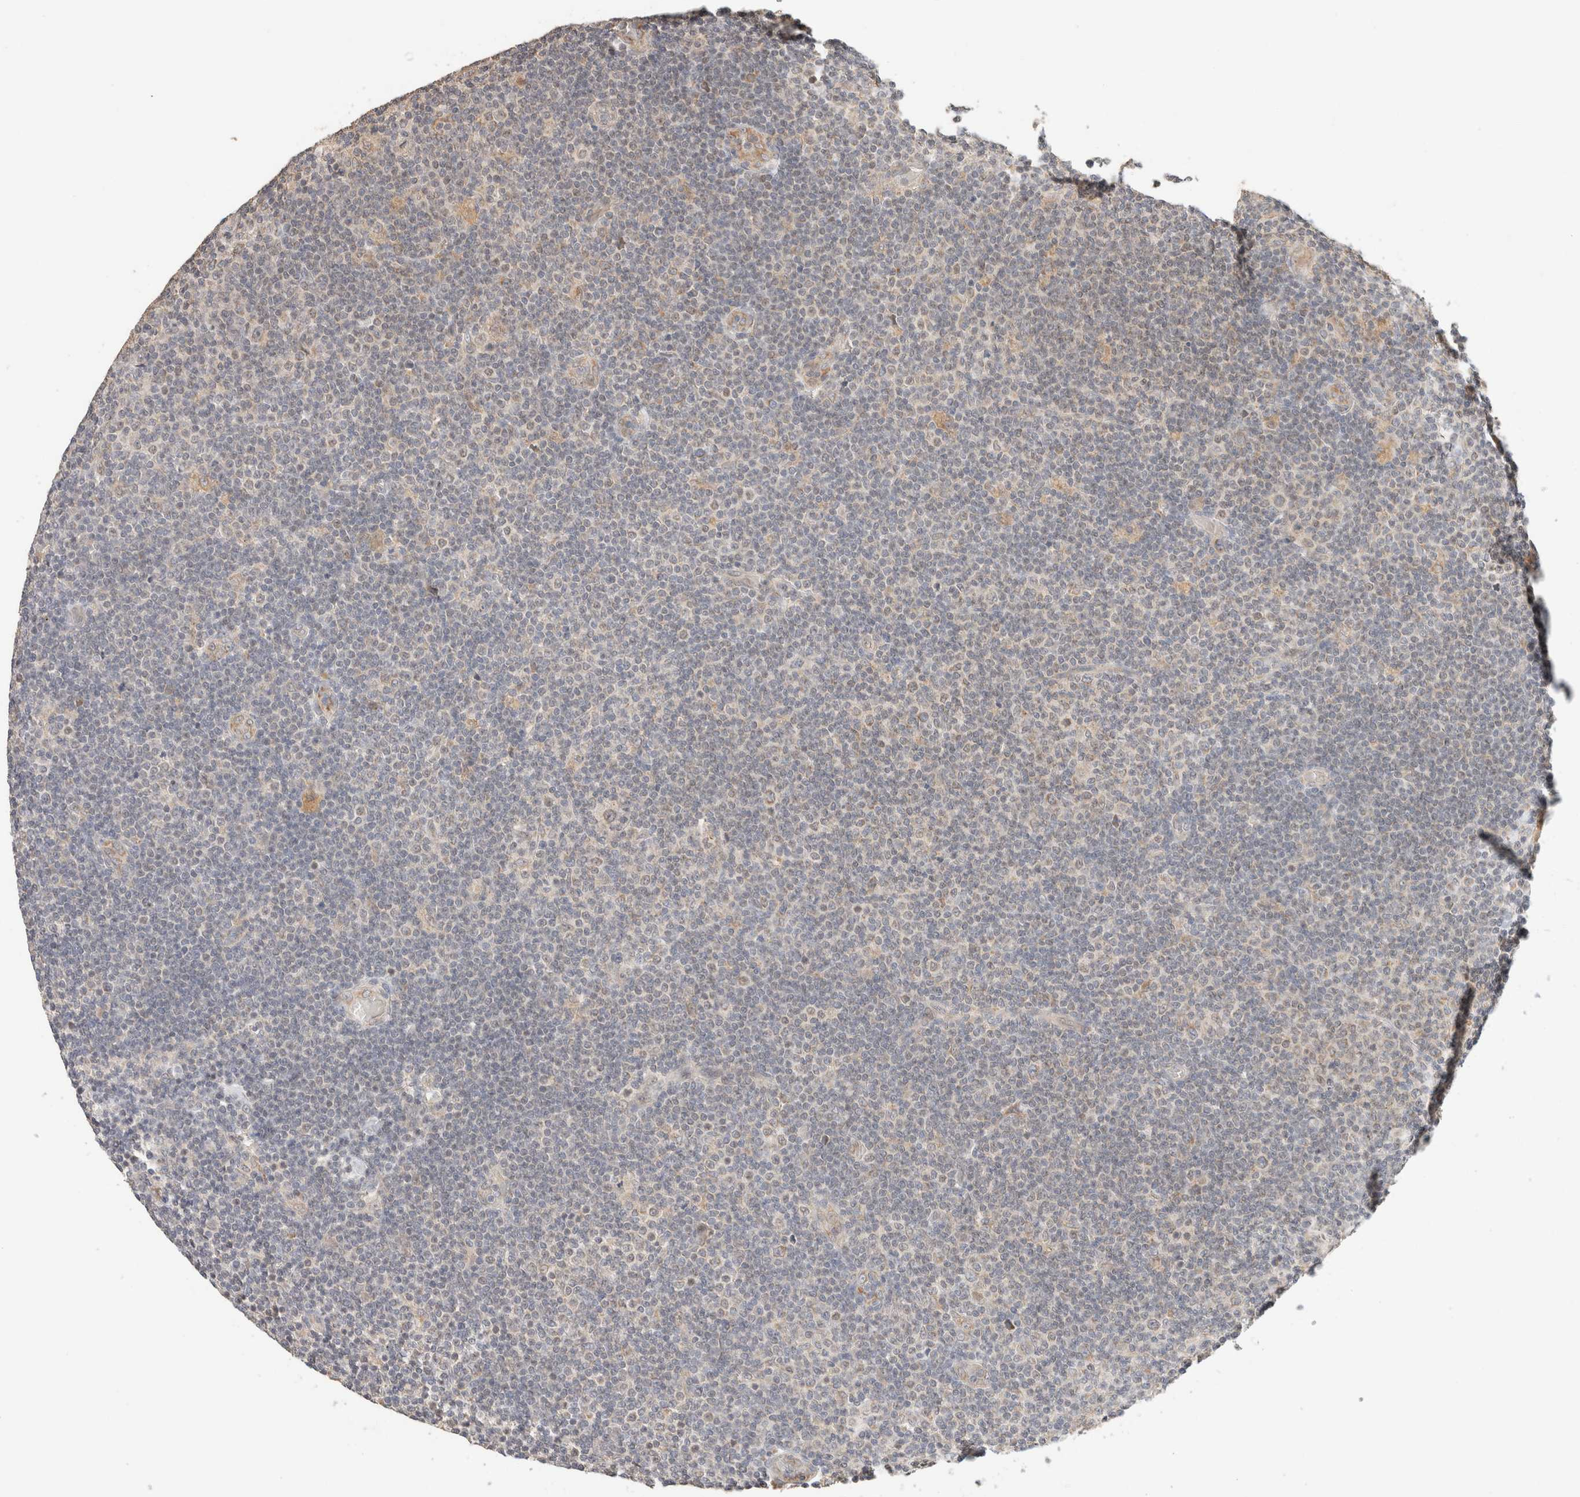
{"staining": {"intensity": "moderate", "quantity": "<25%", "location": "cytoplasmic/membranous"}, "tissue": "lymphoma", "cell_type": "Tumor cells", "image_type": "cancer", "snomed": [{"axis": "morphology", "description": "Malignant lymphoma, non-Hodgkin's type, Low grade"}, {"axis": "topography", "description": "Lymph node"}], "caption": "The micrograph demonstrates staining of malignant lymphoma, non-Hodgkin's type (low-grade), revealing moderate cytoplasmic/membranous protein positivity (brown color) within tumor cells.", "gene": "TACC1", "patient": {"sex": "male", "age": 83}}